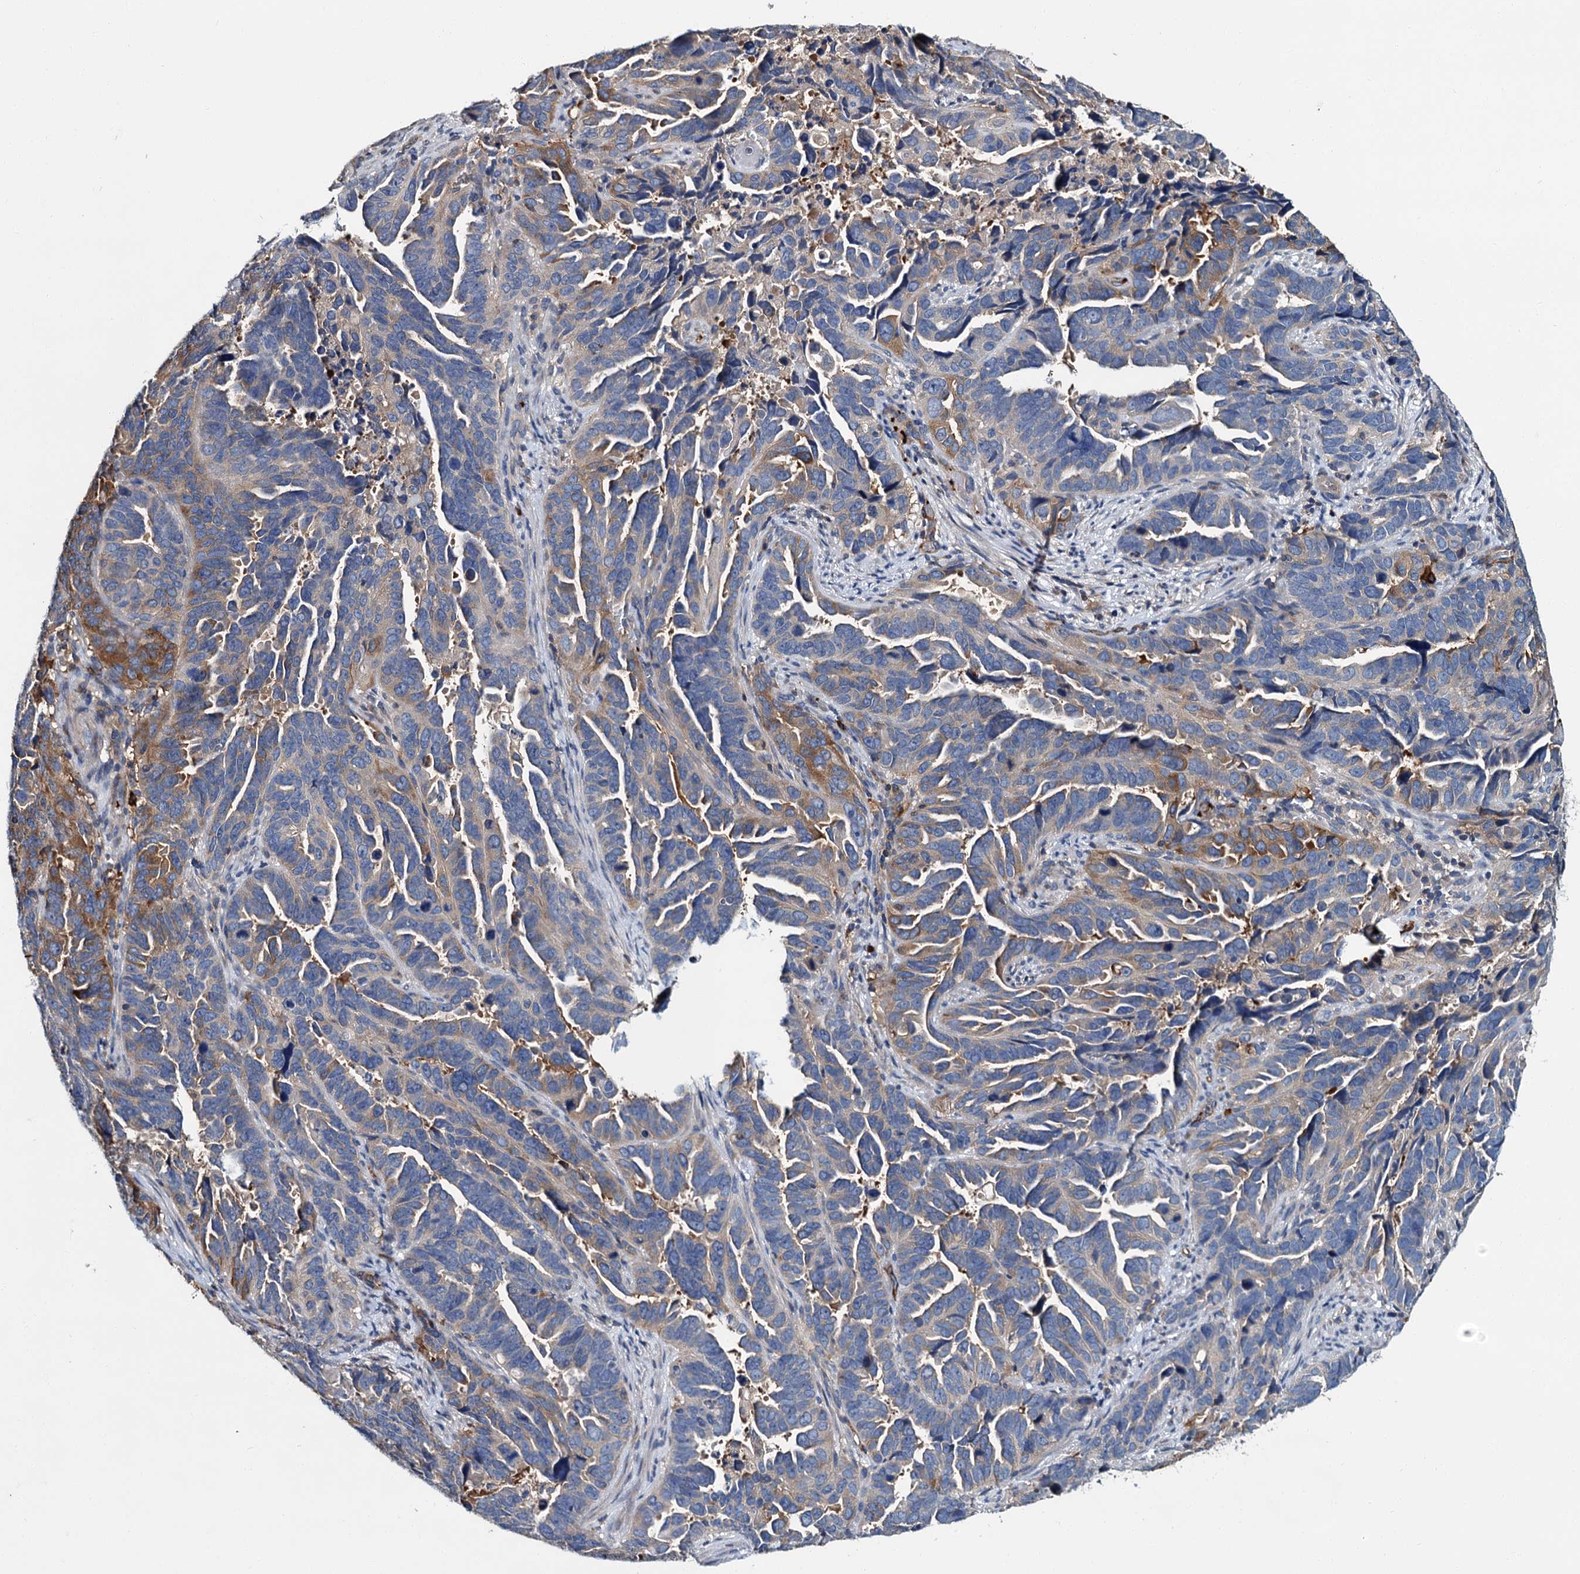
{"staining": {"intensity": "moderate", "quantity": "<25%", "location": "cytoplasmic/membranous"}, "tissue": "endometrial cancer", "cell_type": "Tumor cells", "image_type": "cancer", "snomed": [{"axis": "morphology", "description": "Adenocarcinoma, NOS"}, {"axis": "topography", "description": "Endometrium"}], "caption": "Endometrial adenocarcinoma stained with DAB (3,3'-diaminobenzidine) immunohistochemistry displays low levels of moderate cytoplasmic/membranous expression in approximately <25% of tumor cells.", "gene": "CACNA1C", "patient": {"sex": "female", "age": 65}}